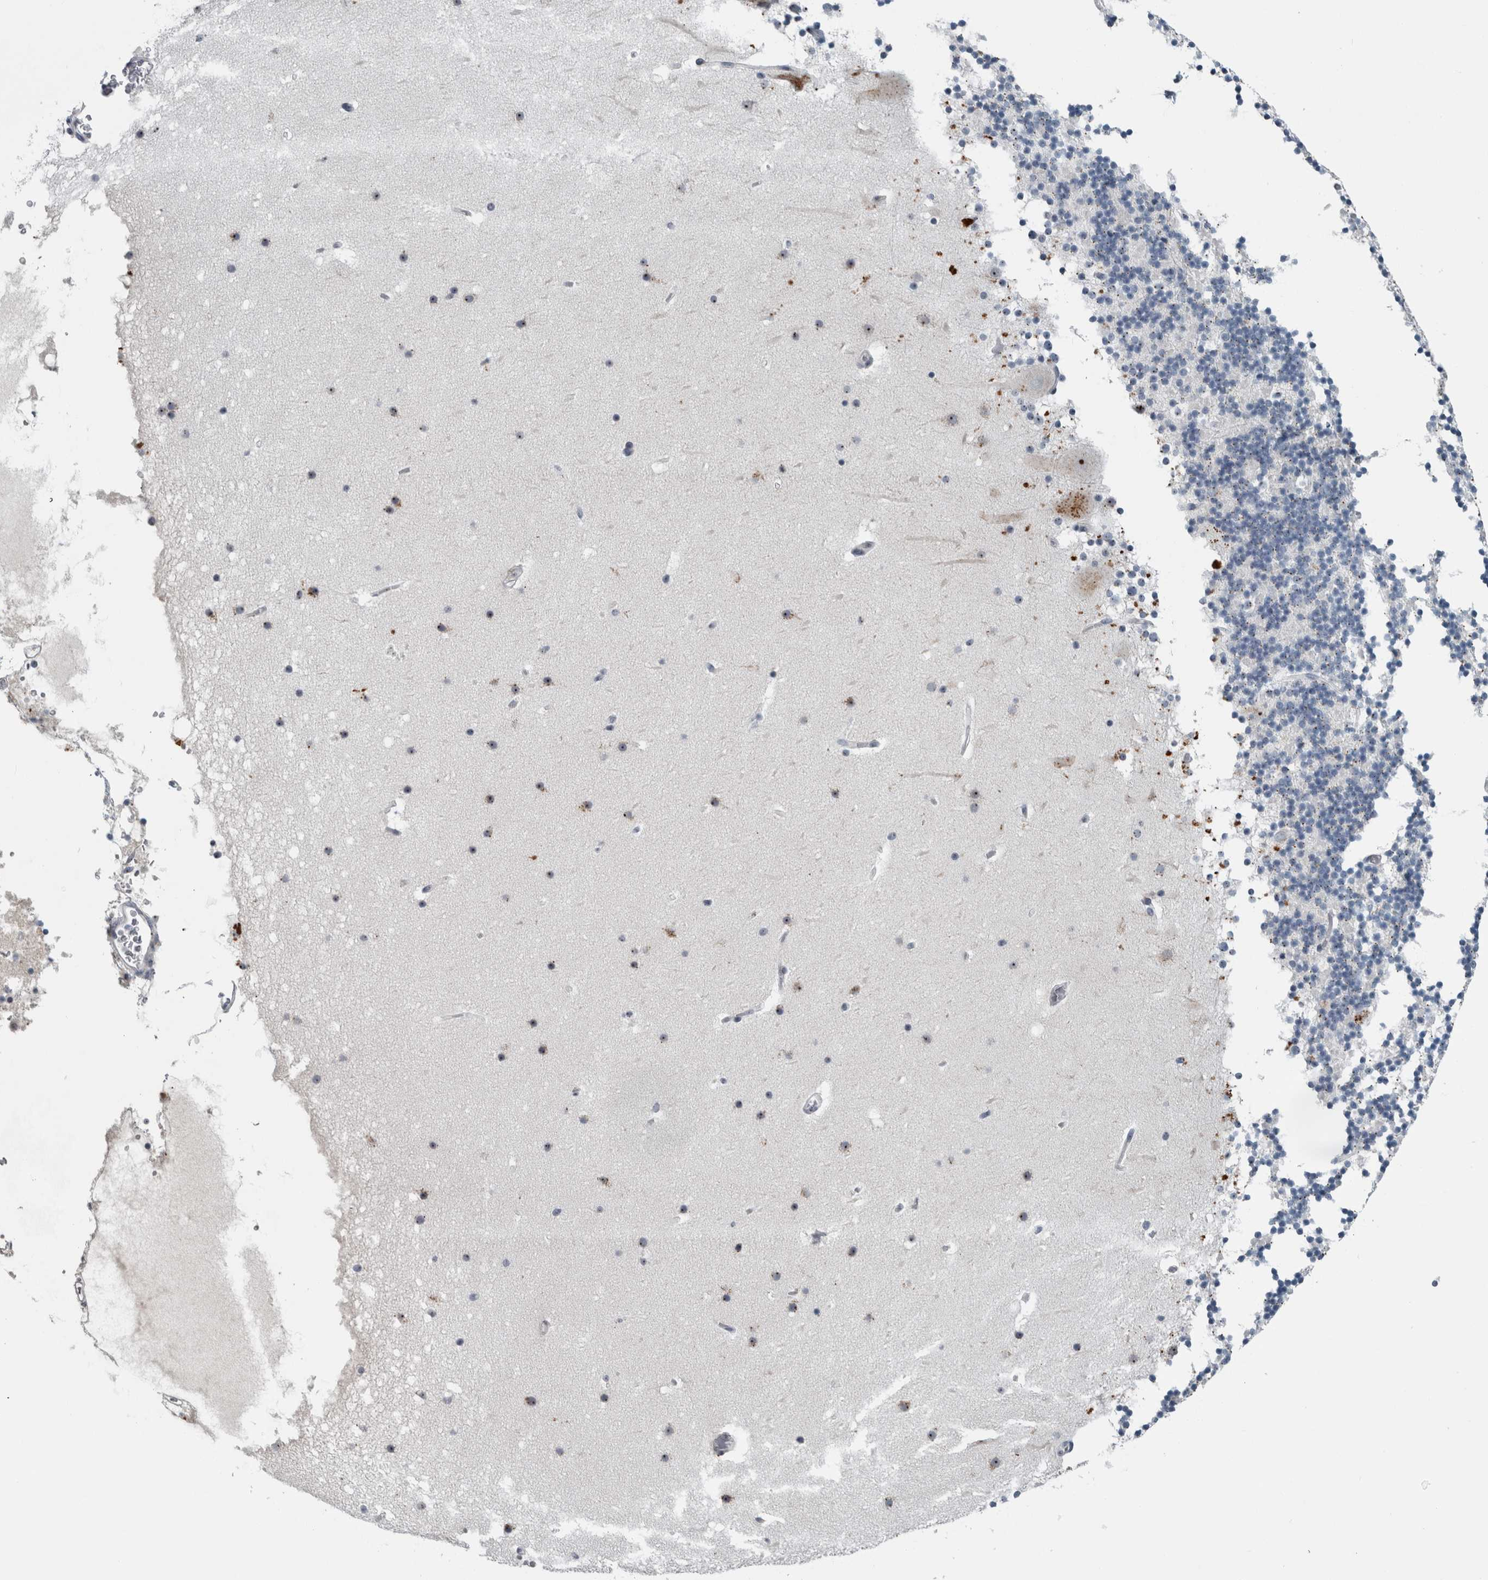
{"staining": {"intensity": "weak", "quantity": "25%-75%", "location": "nuclear"}, "tissue": "cerebellum", "cell_type": "Cells in granular layer", "image_type": "normal", "snomed": [{"axis": "morphology", "description": "Normal tissue, NOS"}, {"axis": "topography", "description": "Cerebellum"}], "caption": "Cerebellum stained with DAB immunohistochemistry shows low levels of weak nuclear expression in about 25%-75% of cells in granular layer. (Stains: DAB in brown, nuclei in blue, Microscopy: brightfield microscopy at high magnification).", "gene": "UTP6", "patient": {"sex": "male", "age": 57}}